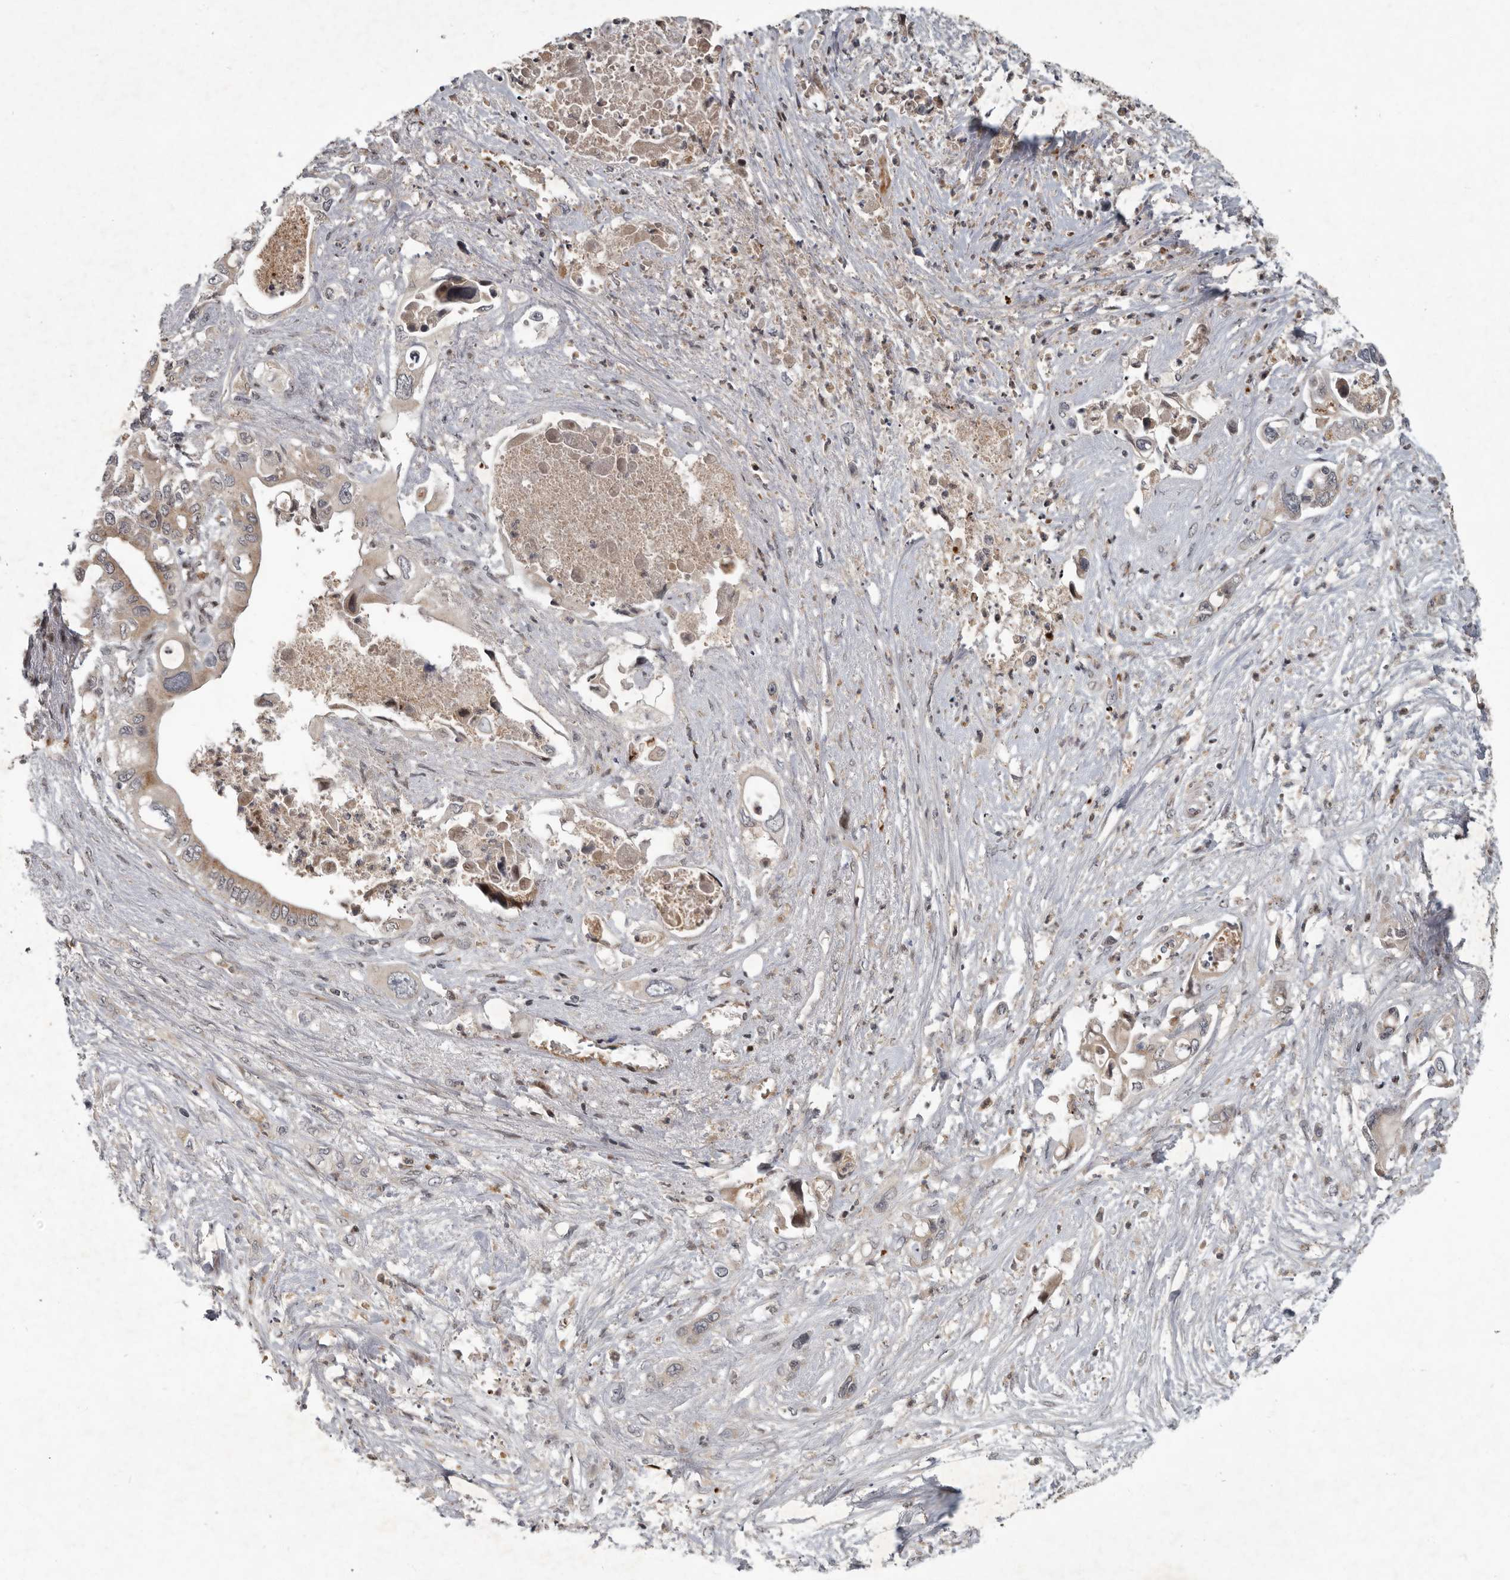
{"staining": {"intensity": "moderate", "quantity": ">75%", "location": "cytoplasmic/membranous"}, "tissue": "pancreatic cancer", "cell_type": "Tumor cells", "image_type": "cancer", "snomed": [{"axis": "morphology", "description": "Adenocarcinoma, NOS"}, {"axis": "topography", "description": "Pancreas"}], "caption": "Immunohistochemistry (IHC) staining of pancreatic cancer (adenocarcinoma), which displays medium levels of moderate cytoplasmic/membranous expression in about >75% of tumor cells indicating moderate cytoplasmic/membranous protein positivity. The staining was performed using DAB (brown) for protein detection and nuclei were counterstained in hematoxylin (blue).", "gene": "RABIF", "patient": {"sex": "male", "age": 66}}